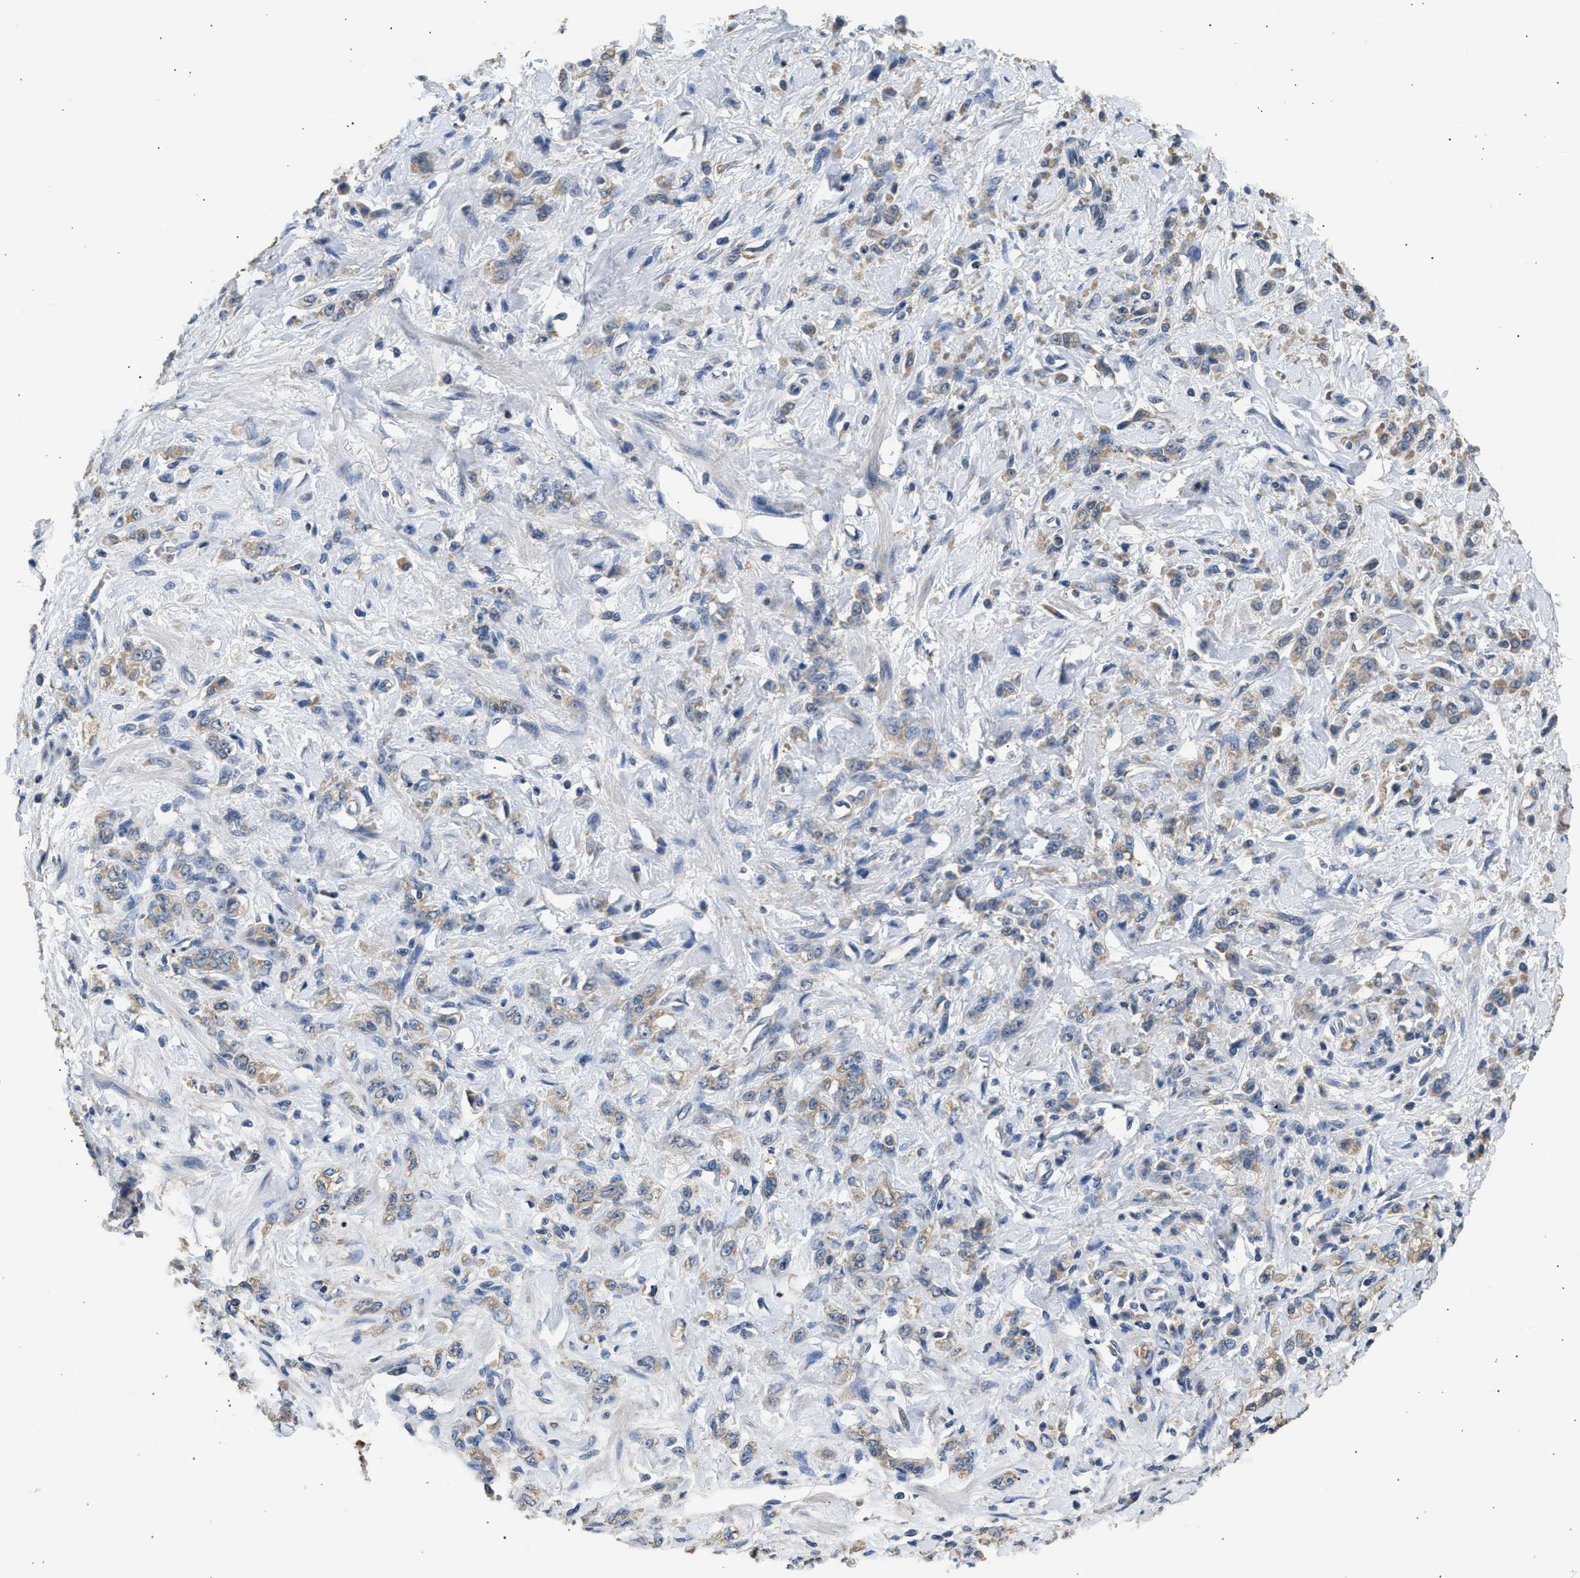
{"staining": {"intensity": "weak", "quantity": ">75%", "location": "cytoplasmic/membranous"}, "tissue": "stomach cancer", "cell_type": "Tumor cells", "image_type": "cancer", "snomed": [{"axis": "morphology", "description": "Normal tissue, NOS"}, {"axis": "morphology", "description": "Adenocarcinoma, NOS"}, {"axis": "topography", "description": "Stomach"}], "caption": "This histopathology image exhibits adenocarcinoma (stomach) stained with IHC to label a protein in brown. The cytoplasmic/membranous of tumor cells show weak positivity for the protein. Nuclei are counter-stained blue.", "gene": "WDR31", "patient": {"sex": "male", "age": 82}}